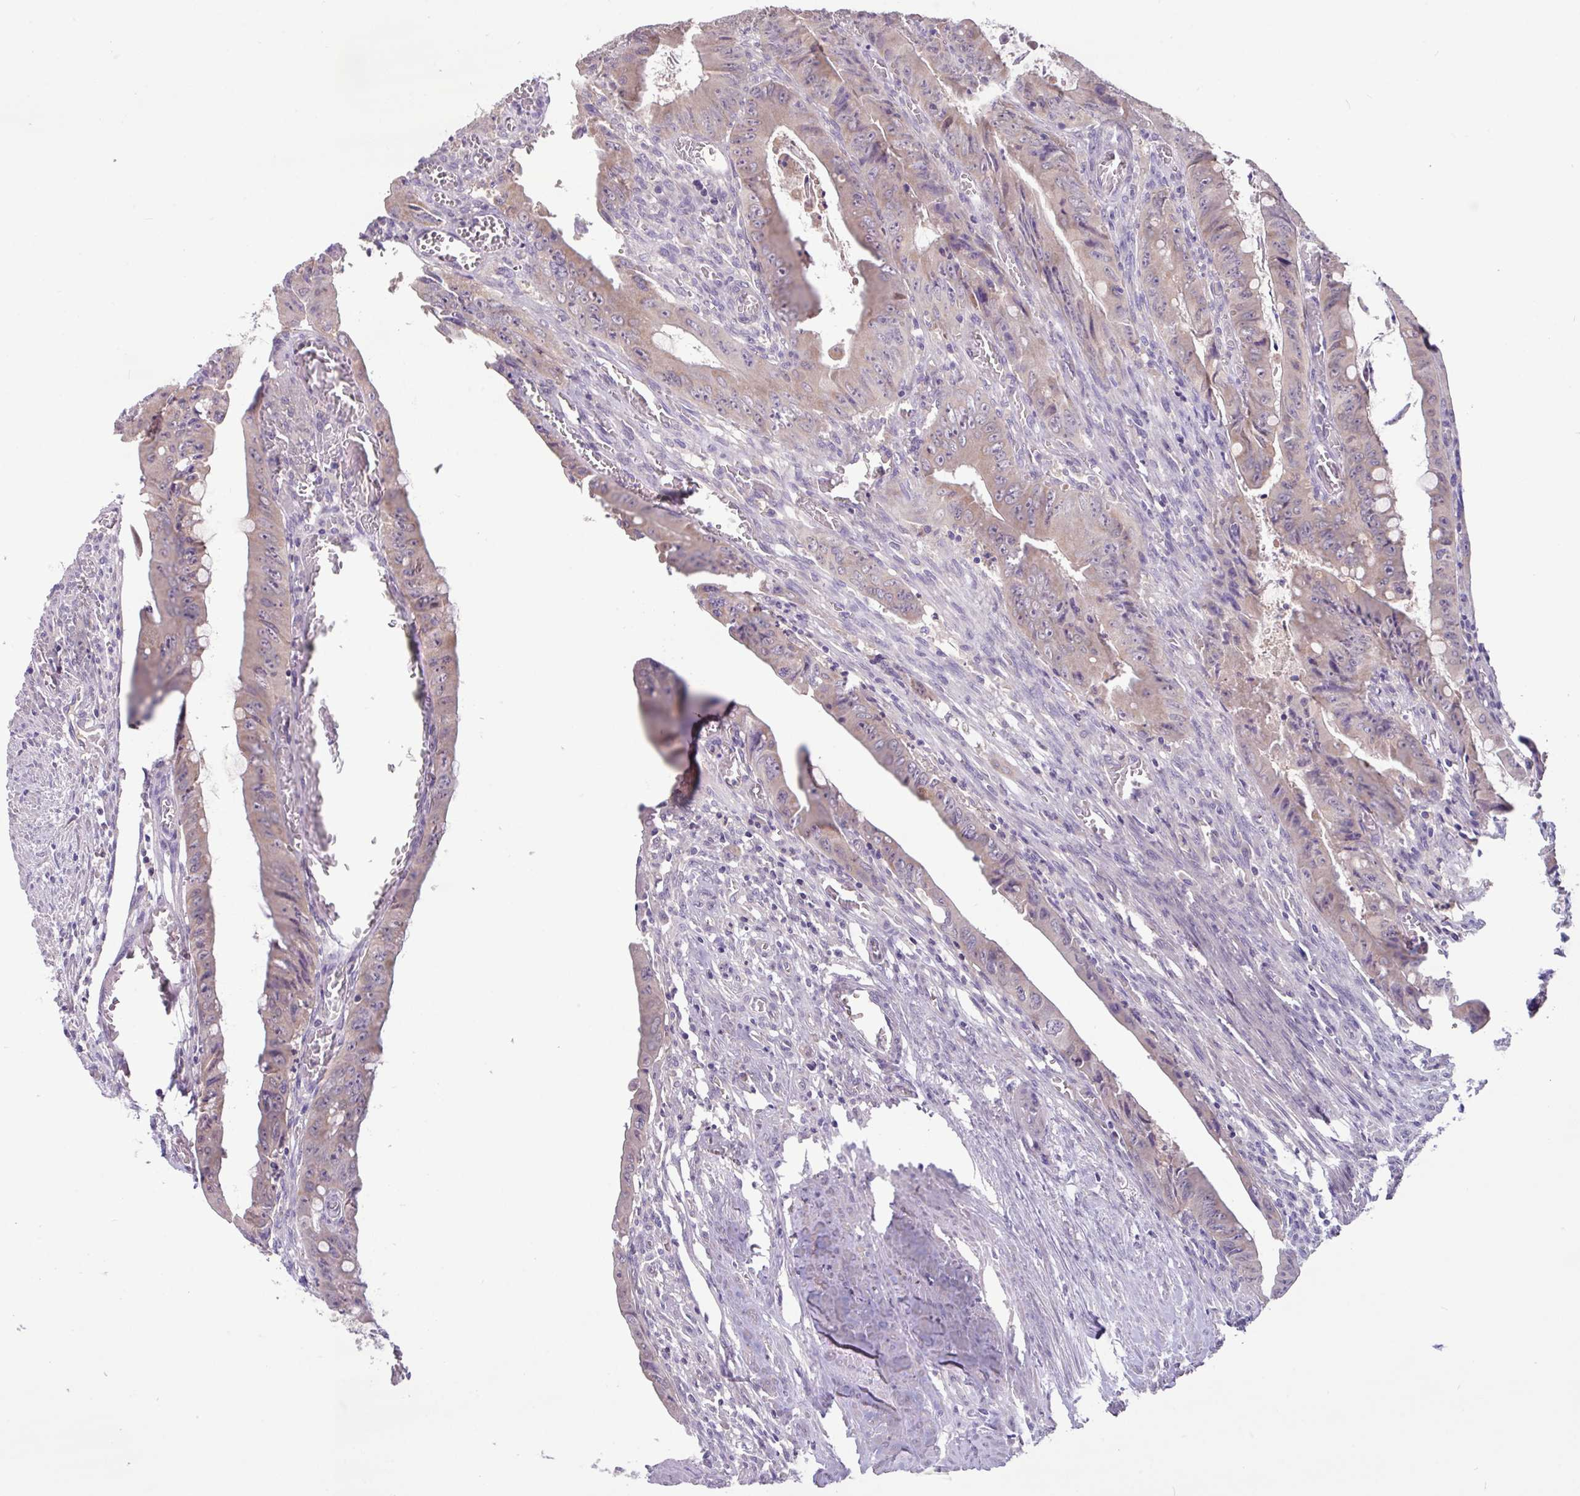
{"staining": {"intensity": "weak", "quantity": "25%-75%", "location": "cytoplasmic/membranous"}, "tissue": "colorectal cancer", "cell_type": "Tumor cells", "image_type": "cancer", "snomed": [{"axis": "morphology", "description": "Adenocarcinoma, NOS"}, {"axis": "topography", "description": "Rectum"}], "caption": "Immunohistochemical staining of adenocarcinoma (colorectal) shows weak cytoplasmic/membranous protein expression in about 25%-75% of tumor cells.", "gene": "PAX8", "patient": {"sex": "male", "age": 78}}